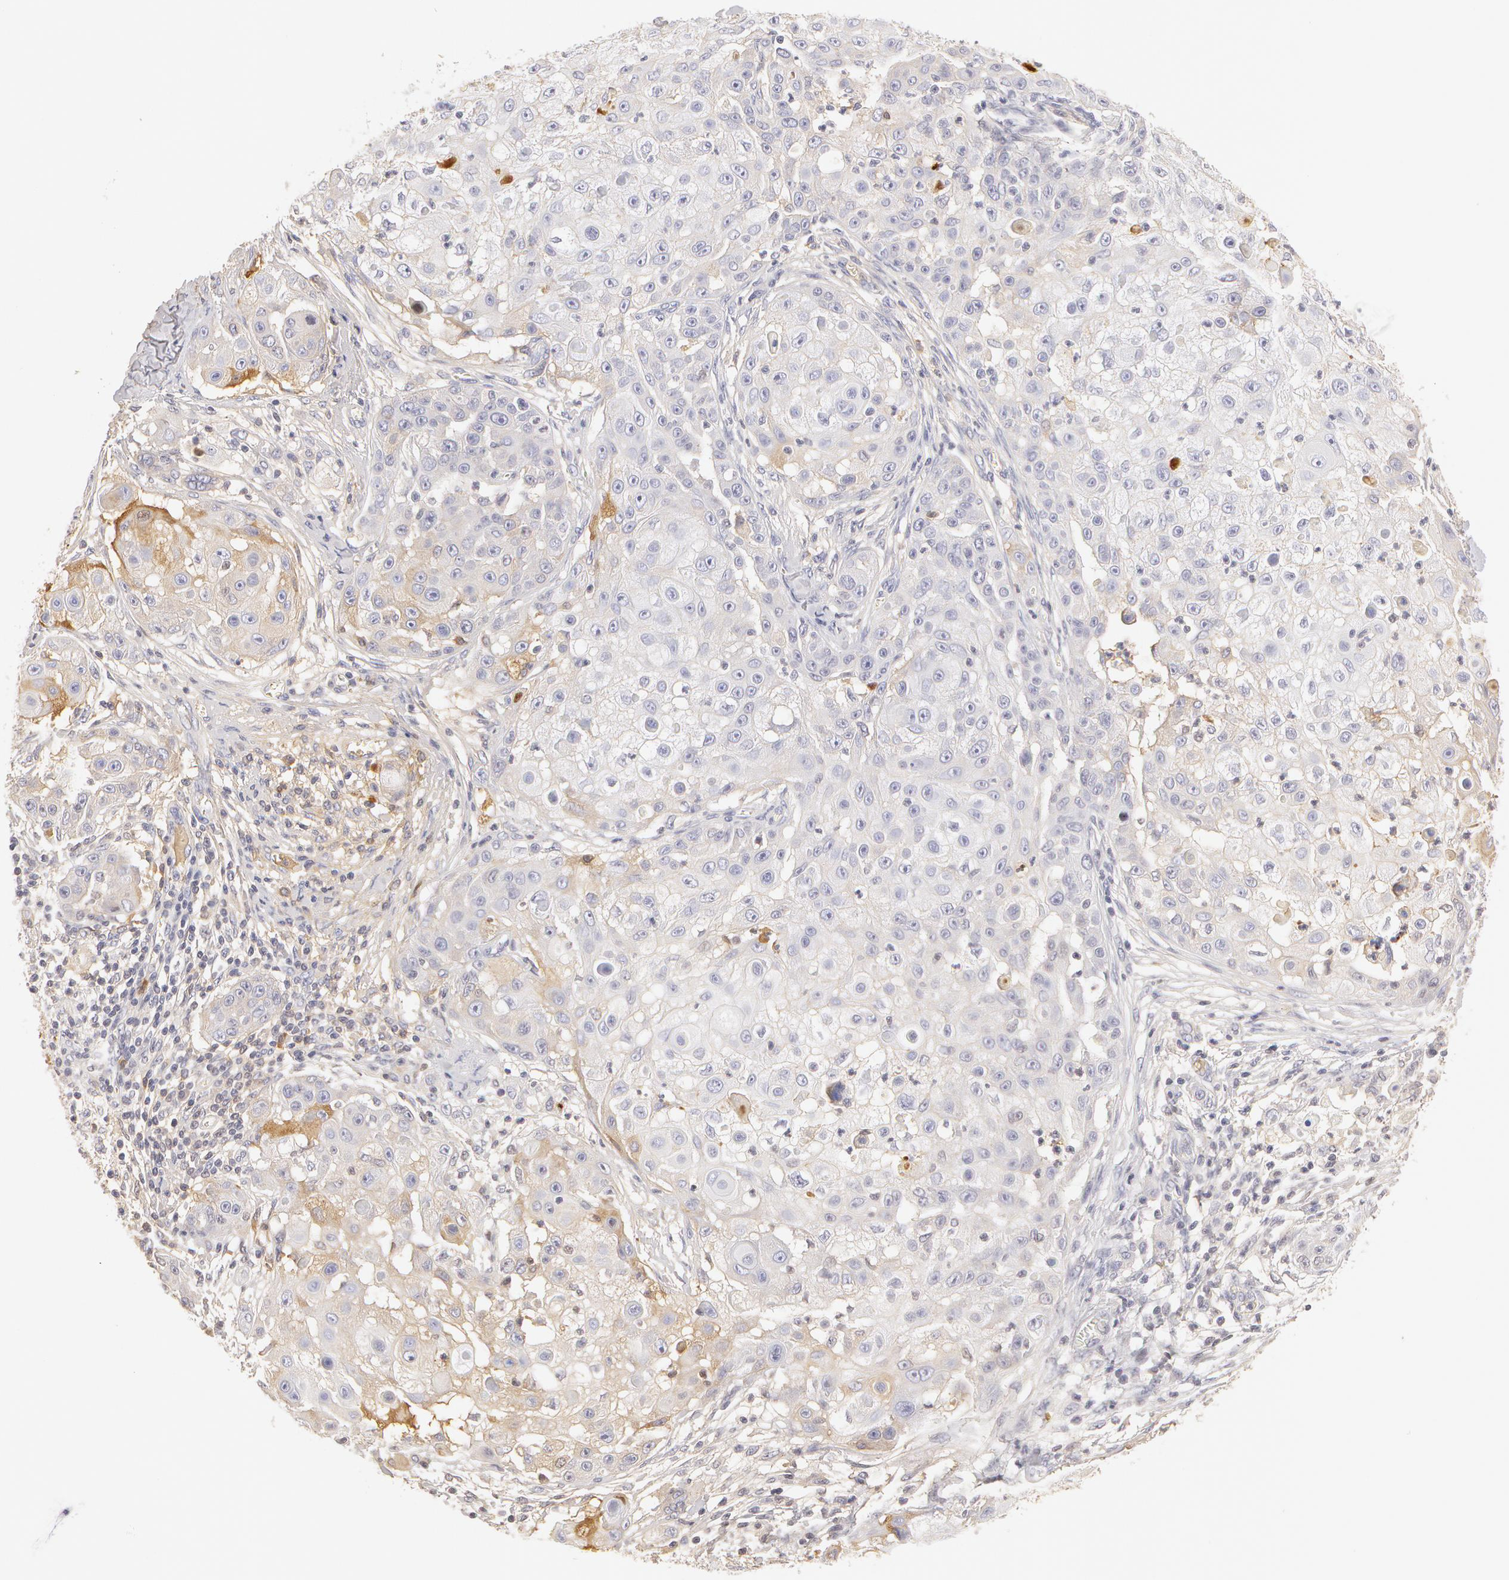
{"staining": {"intensity": "negative", "quantity": "none", "location": "none"}, "tissue": "skin cancer", "cell_type": "Tumor cells", "image_type": "cancer", "snomed": [{"axis": "morphology", "description": "Squamous cell carcinoma, NOS"}, {"axis": "topography", "description": "Skin"}], "caption": "Immunohistochemistry of human squamous cell carcinoma (skin) exhibits no positivity in tumor cells.", "gene": "AHSG", "patient": {"sex": "female", "age": 57}}